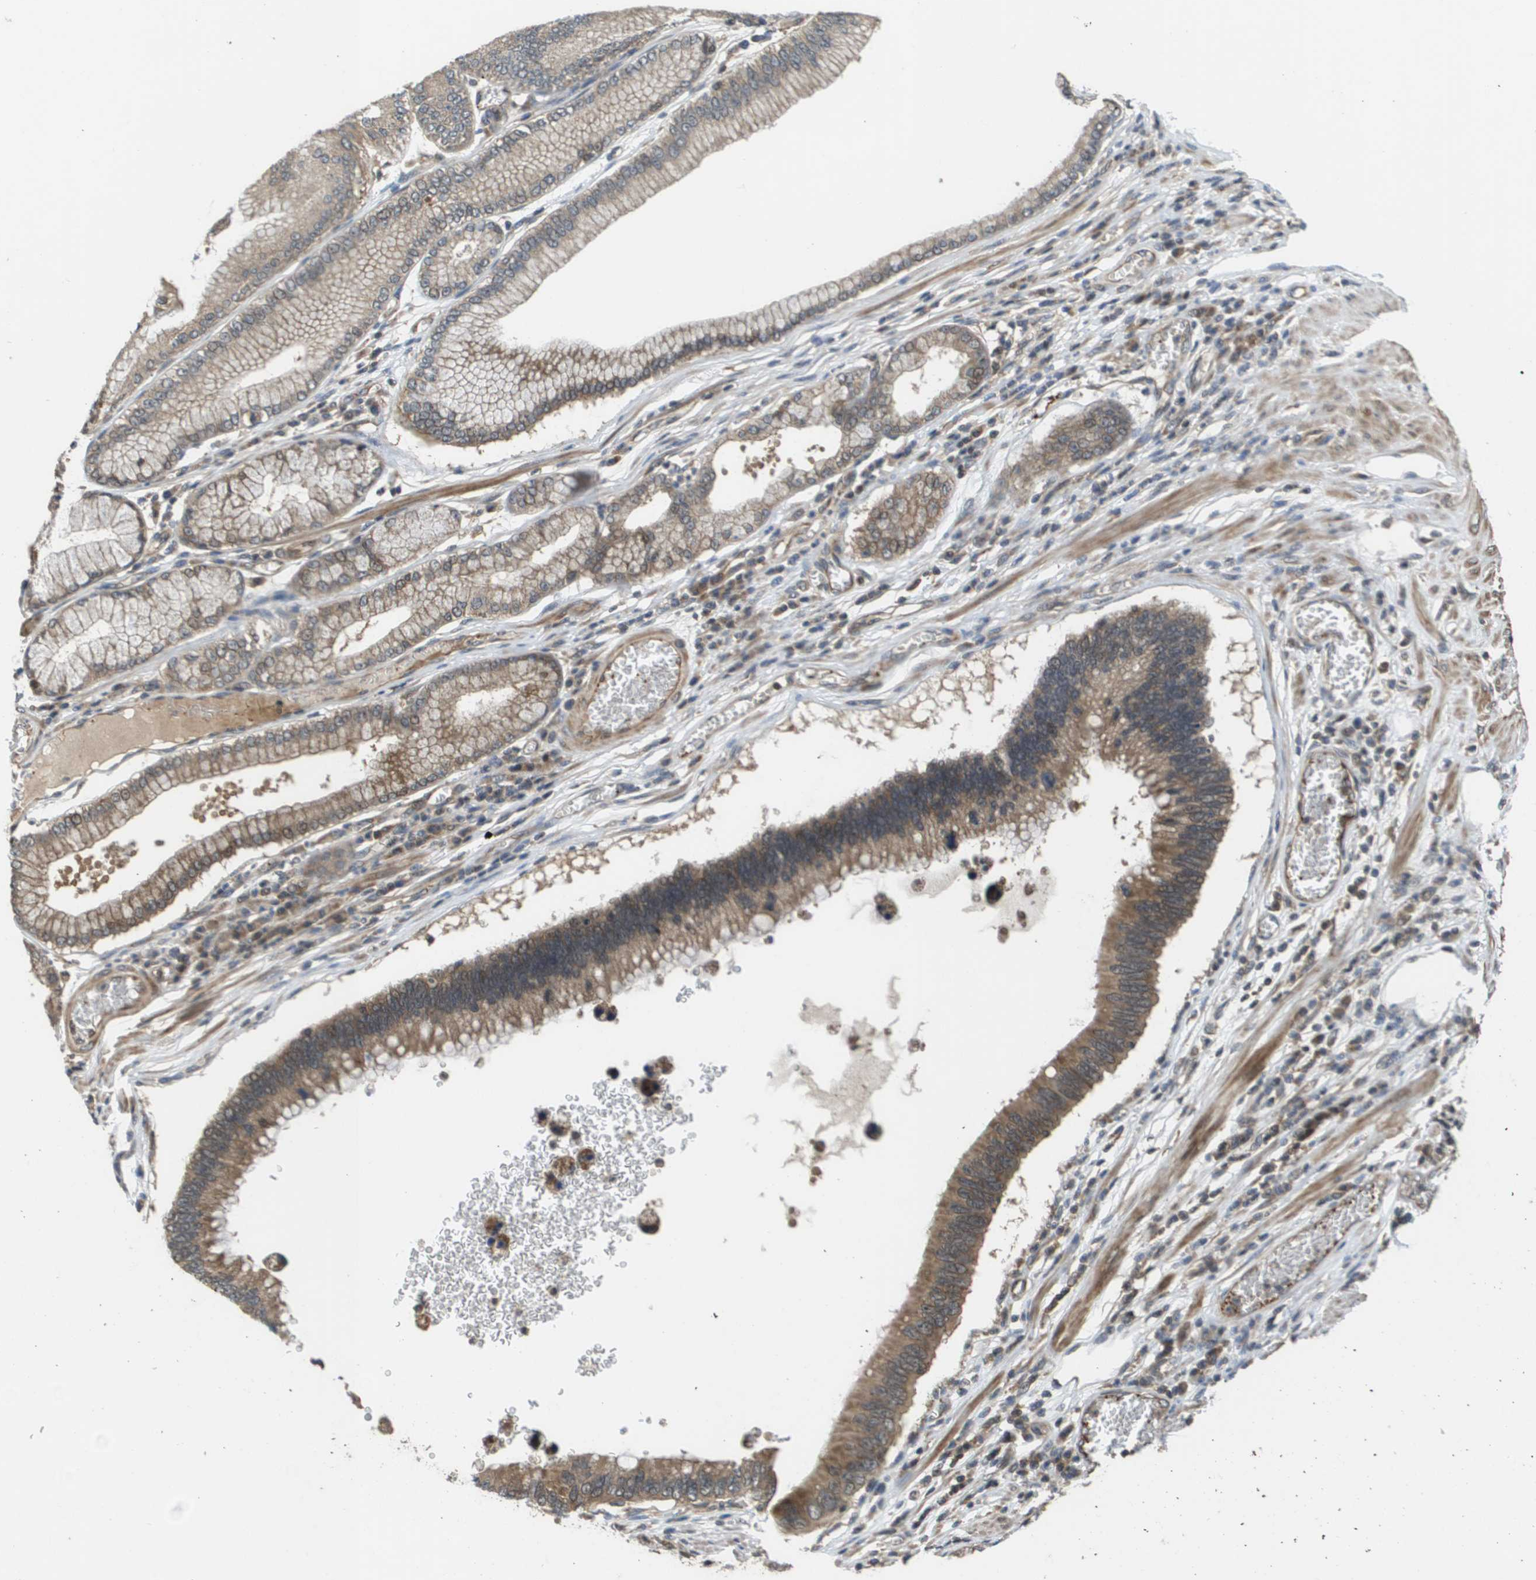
{"staining": {"intensity": "moderate", "quantity": "25%-75%", "location": "cytoplasmic/membranous"}, "tissue": "stomach cancer", "cell_type": "Tumor cells", "image_type": "cancer", "snomed": [{"axis": "morphology", "description": "Adenocarcinoma, NOS"}, {"axis": "topography", "description": "Stomach"}], "caption": "Human adenocarcinoma (stomach) stained with a protein marker exhibits moderate staining in tumor cells.", "gene": "RBM38", "patient": {"sex": "male", "age": 59}}